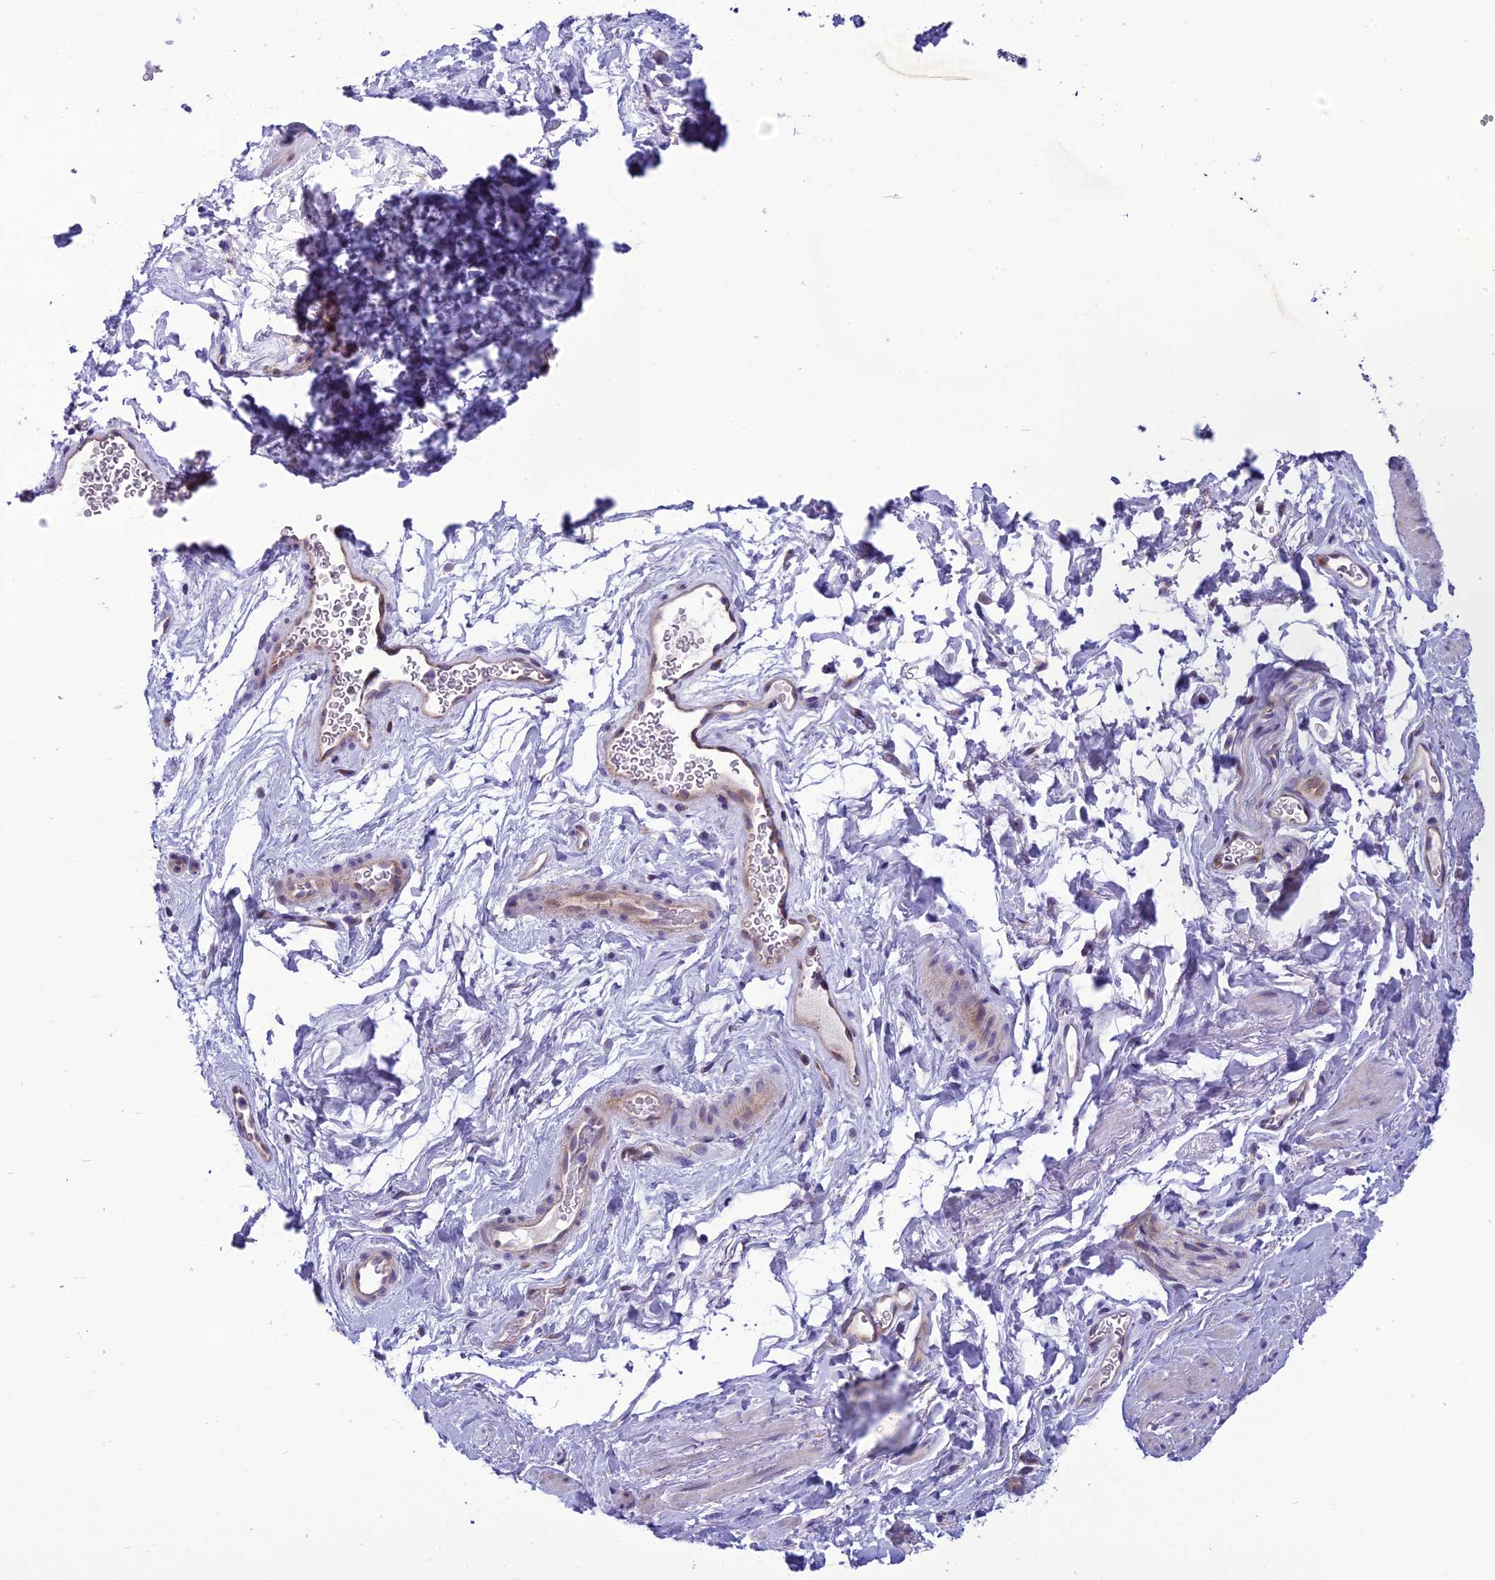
{"staining": {"intensity": "negative", "quantity": "none", "location": "none"}, "tissue": "smooth muscle", "cell_type": "Smooth muscle cells", "image_type": "normal", "snomed": [{"axis": "morphology", "description": "Normal tissue, NOS"}, {"axis": "topography", "description": "Smooth muscle"}, {"axis": "topography", "description": "Peripheral nerve tissue"}], "caption": "Immunohistochemistry of normal smooth muscle demonstrates no staining in smooth muscle cells. (DAB (3,3'-diaminobenzidine) IHC with hematoxylin counter stain).", "gene": "PSMF1", "patient": {"sex": "male", "age": 69}}